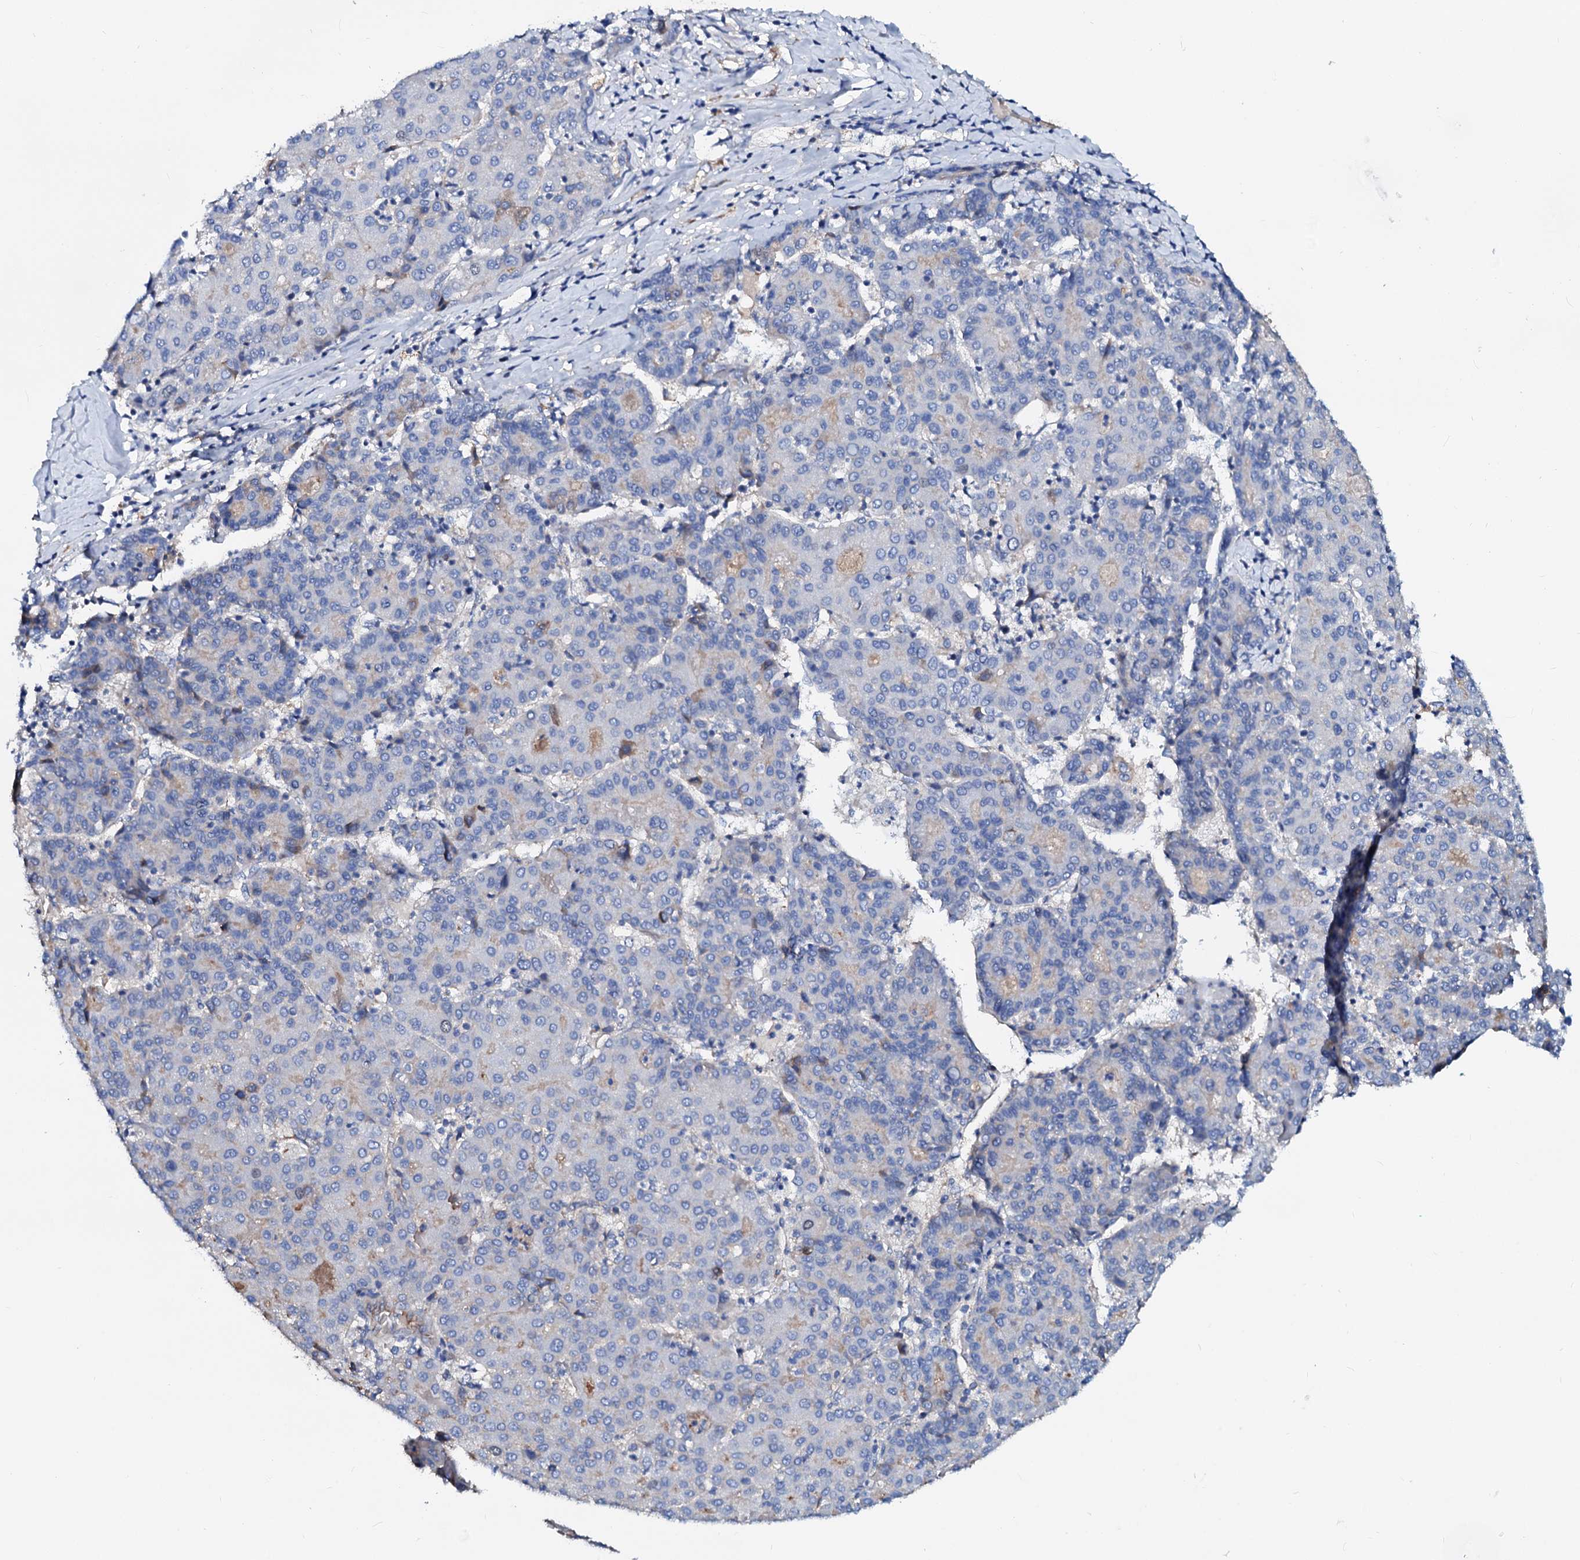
{"staining": {"intensity": "negative", "quantity": "none", "location": "none"}, "tissue": "liver cancer", "cell_type": "Tumor cells", "image_type": "cancer", "snomed": [{"axis": "morphology", "description": "Carcinoma, Hepatocellular, NOS"}, {"axis": "topography", "description": "Liver"}], "caption": "A high-resolution micrograph shows IHC staining of liver hepatocellular carcinoma, which reveals no significant positivity in tumor cells.", "gene": "CSKMT", "patient": {"sex": "male", "age": 65}}